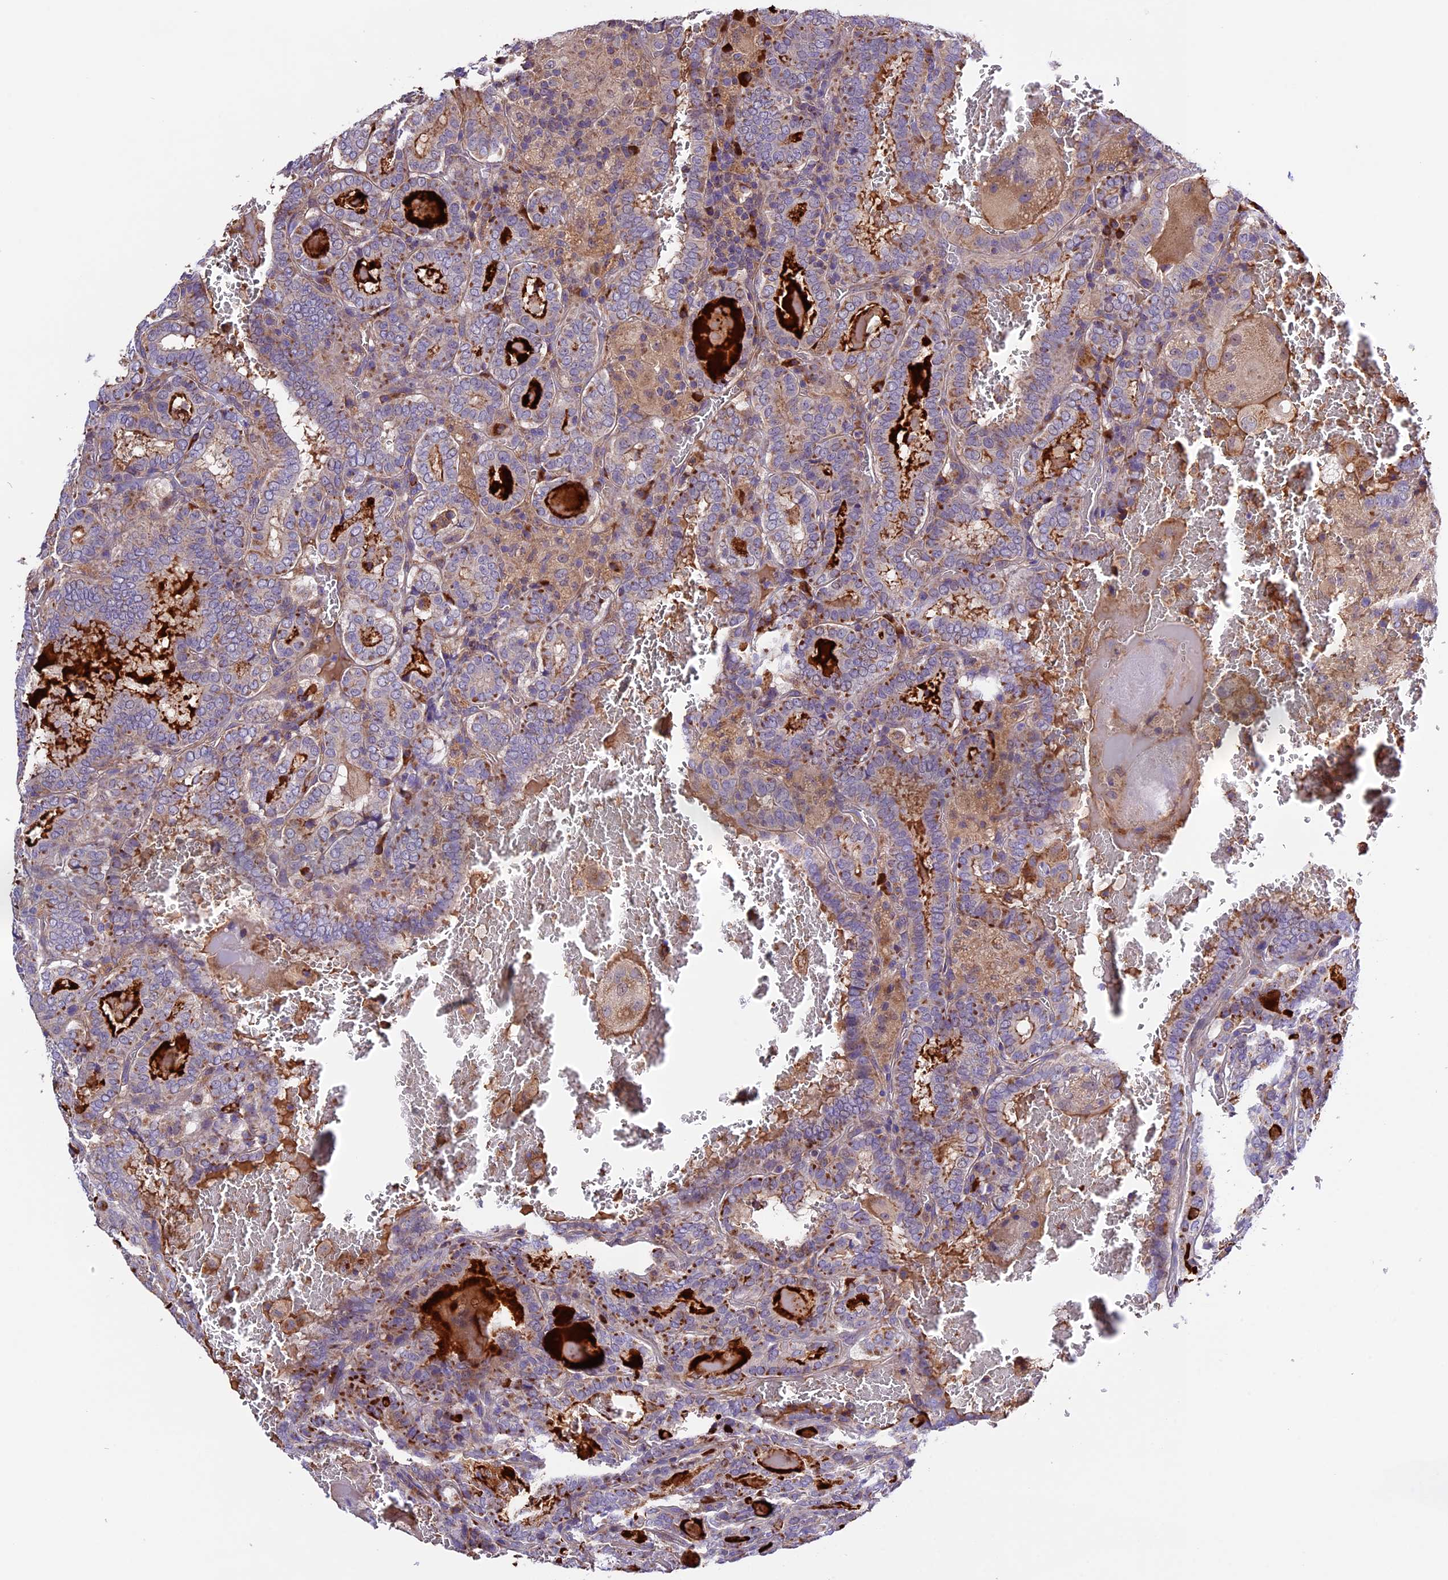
{"staining": {"intensity": "moderate", "quantity": "25%-75%", "location": "cytoplasmic/membranous"}, "tissue": "thyroid cancer", "cell_type": "Tumor cells", "image_type": "cancer", "snomed": [{"axis": "morphology", "description": "Papillary adenocarcinoma, NOS"}, {"axis": "topography", "description": "Thyroid gland"}], "caption": "The histopathology image reveals staining of thyroid cancer (papillary adenocarcinoma), revealing moderate cytoplasmic/membranous protein expression (brown color) within tumor cells.", "gene": "METTL22", "patient": {"sex": "female", "age": 72}}